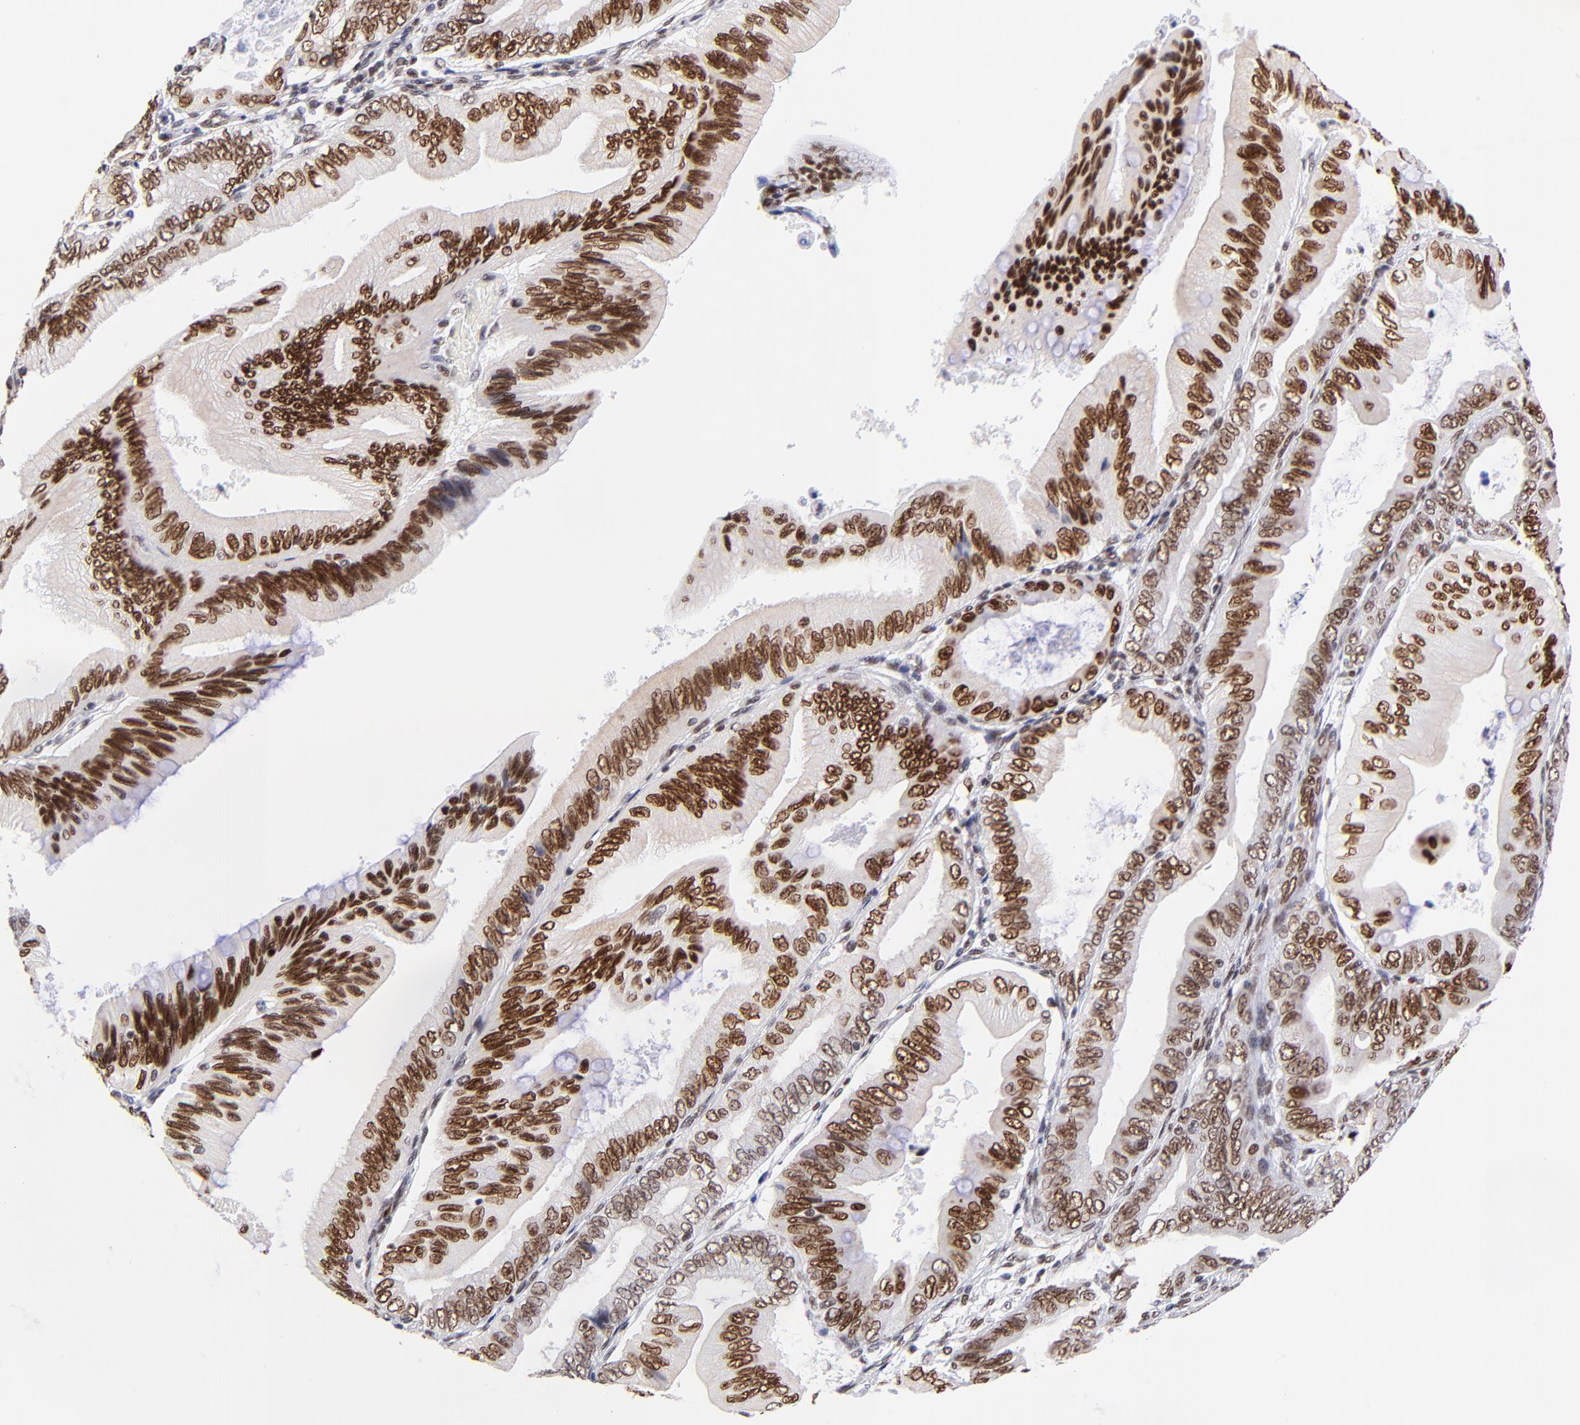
{"staining": {"intensity": "strong", "quantity": ">75%", "location": "nuclear"}, "tissue": "pancreatic cancer", "cell_type": "Tumor cells", "image_type": "cancer", "snomed": [{"axis": "morphology", "description": "Adenocarcinoma, NOS"}, {"axis": "topography", "description": "Pancreas"}], "caption": "A high-resolution image shows IHC staining of adenocarcinoma (pancreatic), which exhibits strong nuclear staining in about >75% of tumor cells.", "gene": "MIDEAS", "patient": {"sex": "female", "age": 66}}